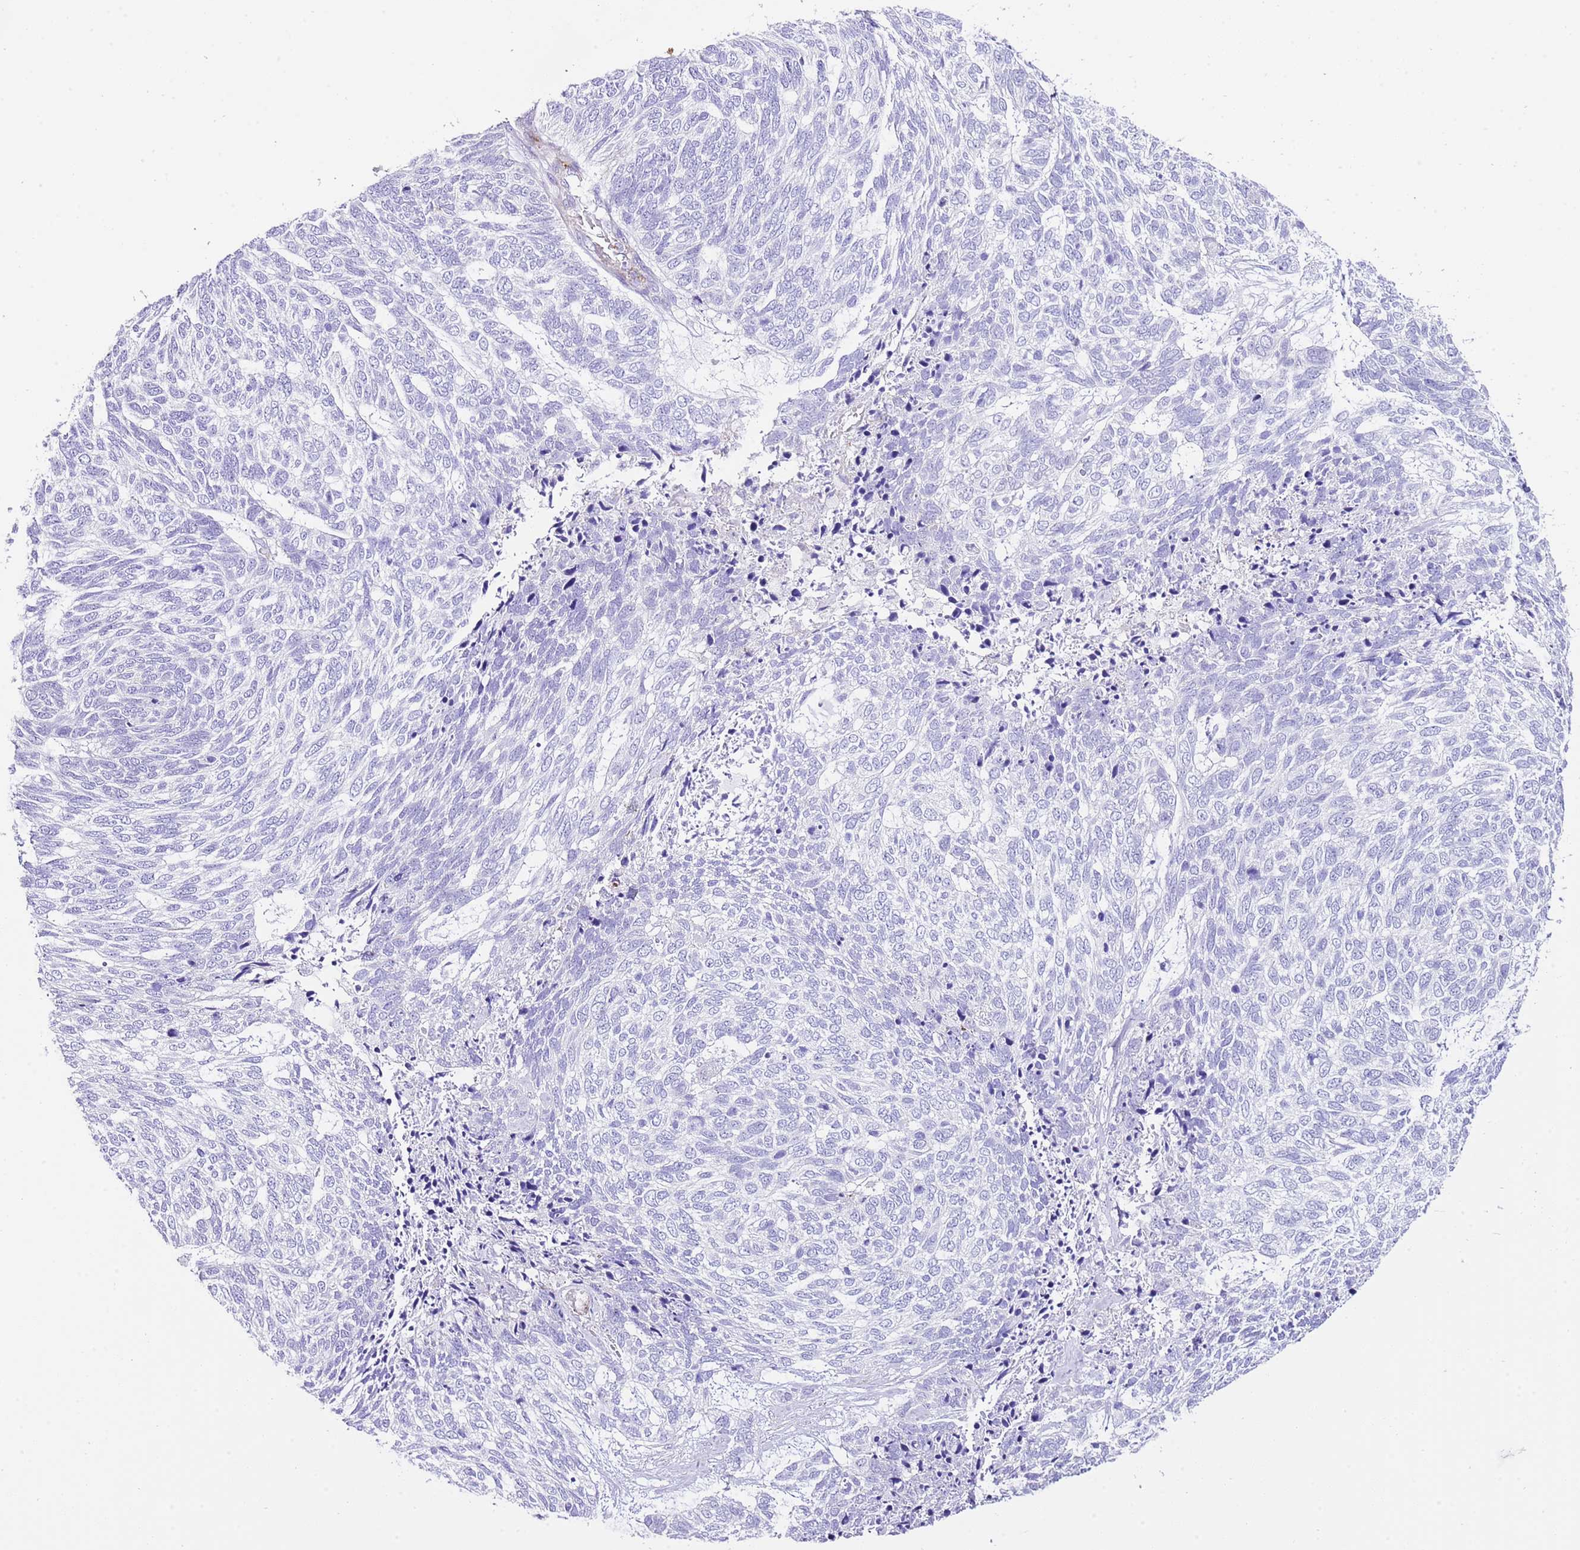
{"staining": {"intensity": "negative", "quantity": "none", "location": "none"}, "tissue": "skin cancer", "cell_type": "Tumor cells", "image_type": "cancer", "snomed": [{"axis": "morphology", "description": "Basal cell carcinoma"}, {"axis": "topography", "description": "Skin"}], "caption": "This is an immunohistochemistry micrograph of human basal cell carcinoma (skin). There is no positivity in tumor cells.", "gene": "ALDH3A1", "patient": {"sex": "female", "age": 65}}